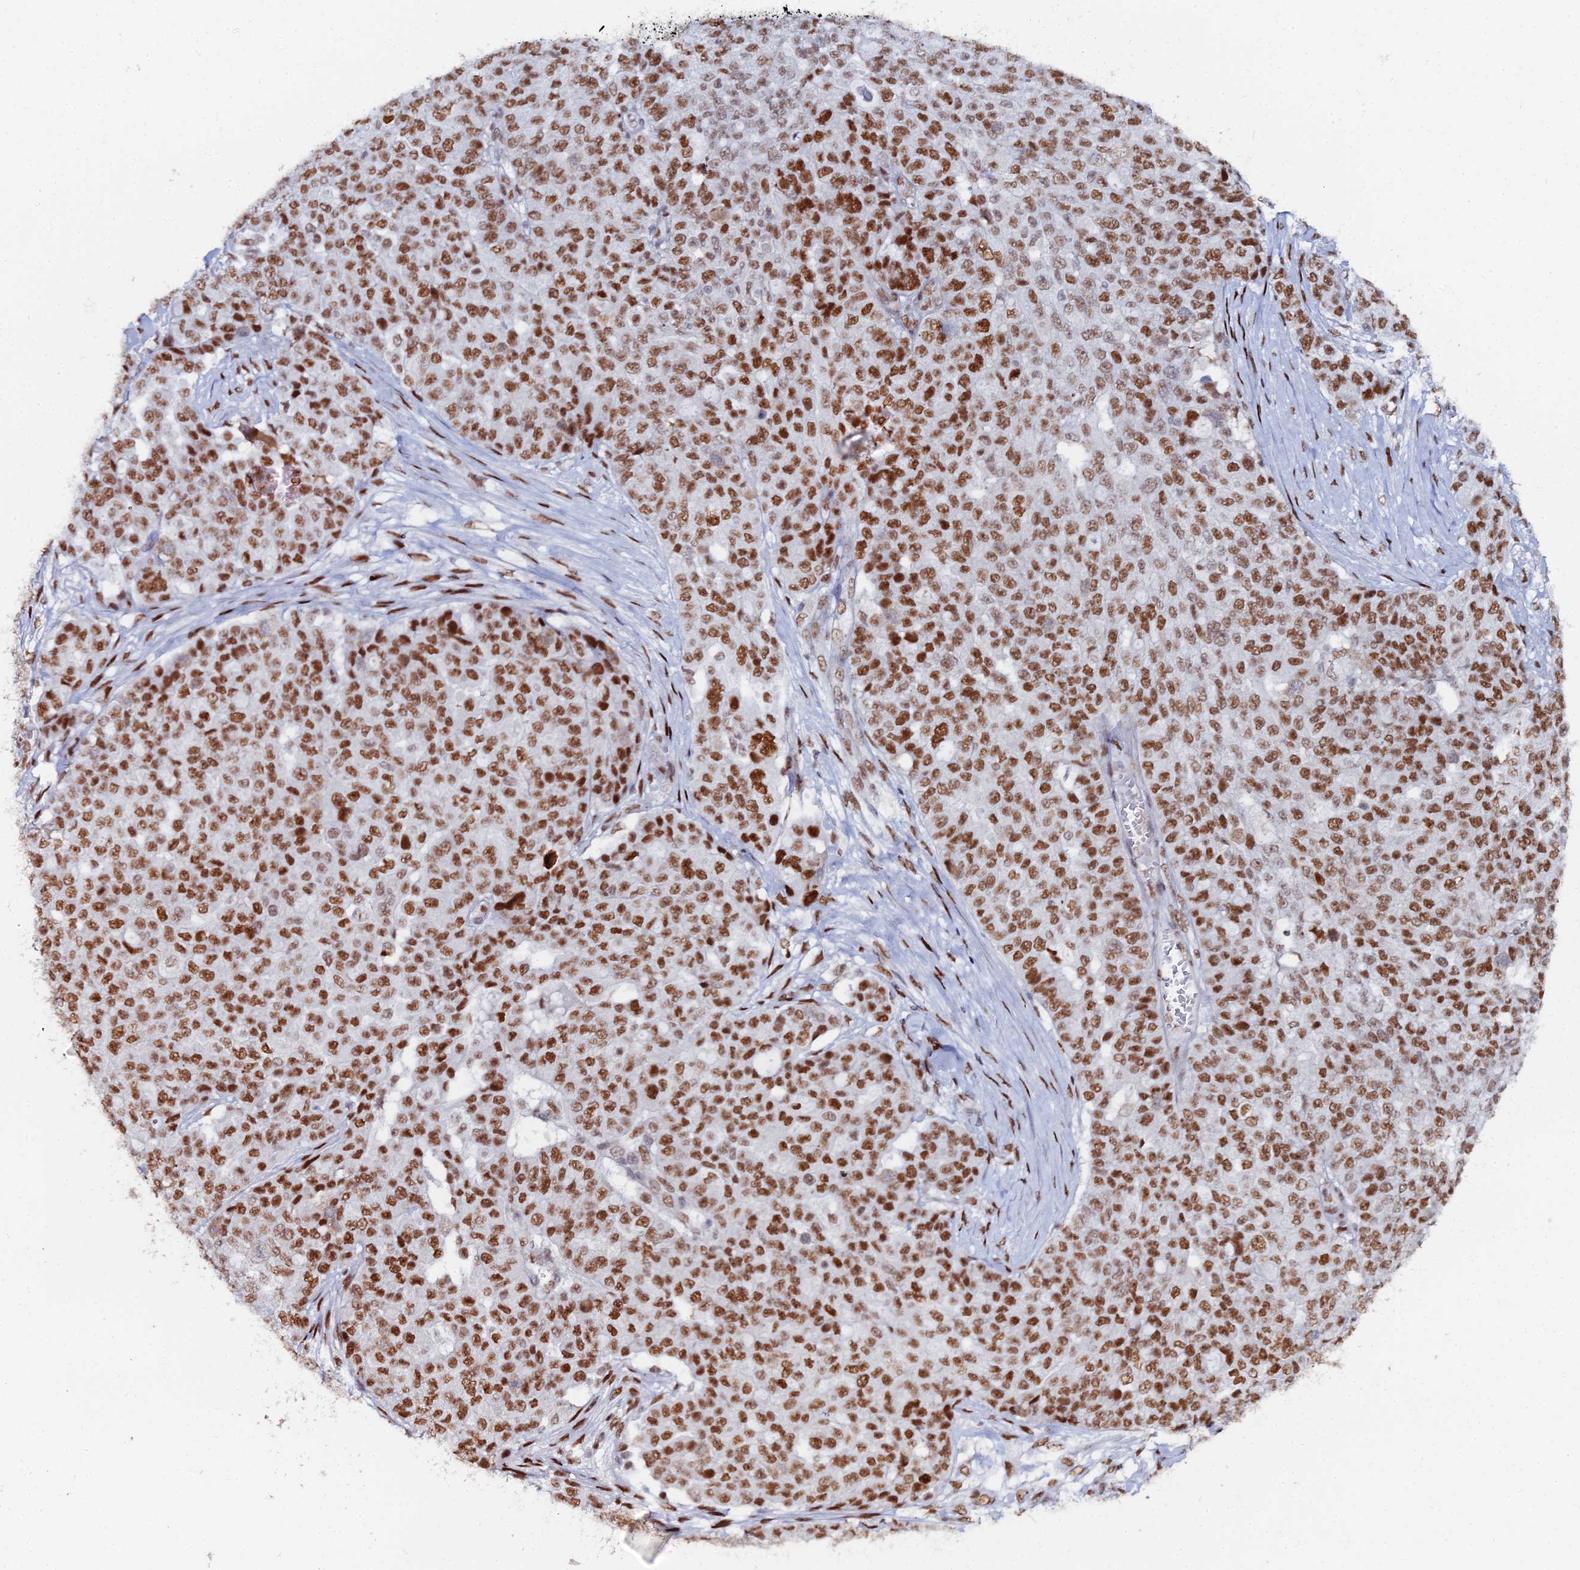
{"staining": {"intensity": "strong", "quantity": ">75%", "location": "nuclear"}, "tissue": "ovarian cancer", "cell_type": "Tumor cells", "image_type": "cancer", "snomed": [{"axis": "morphology", "description": "Cystadenocarcinoma, serous, NOS"}, {"axis": "topography", "description": "Soft tissue"}, {"axis": "topography", "description": "Ovary"}], "caption": "There is high levels of strong nuclear staining in tumor cells of ovarian serous cystadenocarcinoma, as demonstrated by immunohistochemical staining (brown color).", "gene": "GSC2", "patient": {"sex": "female", "age": 57}}